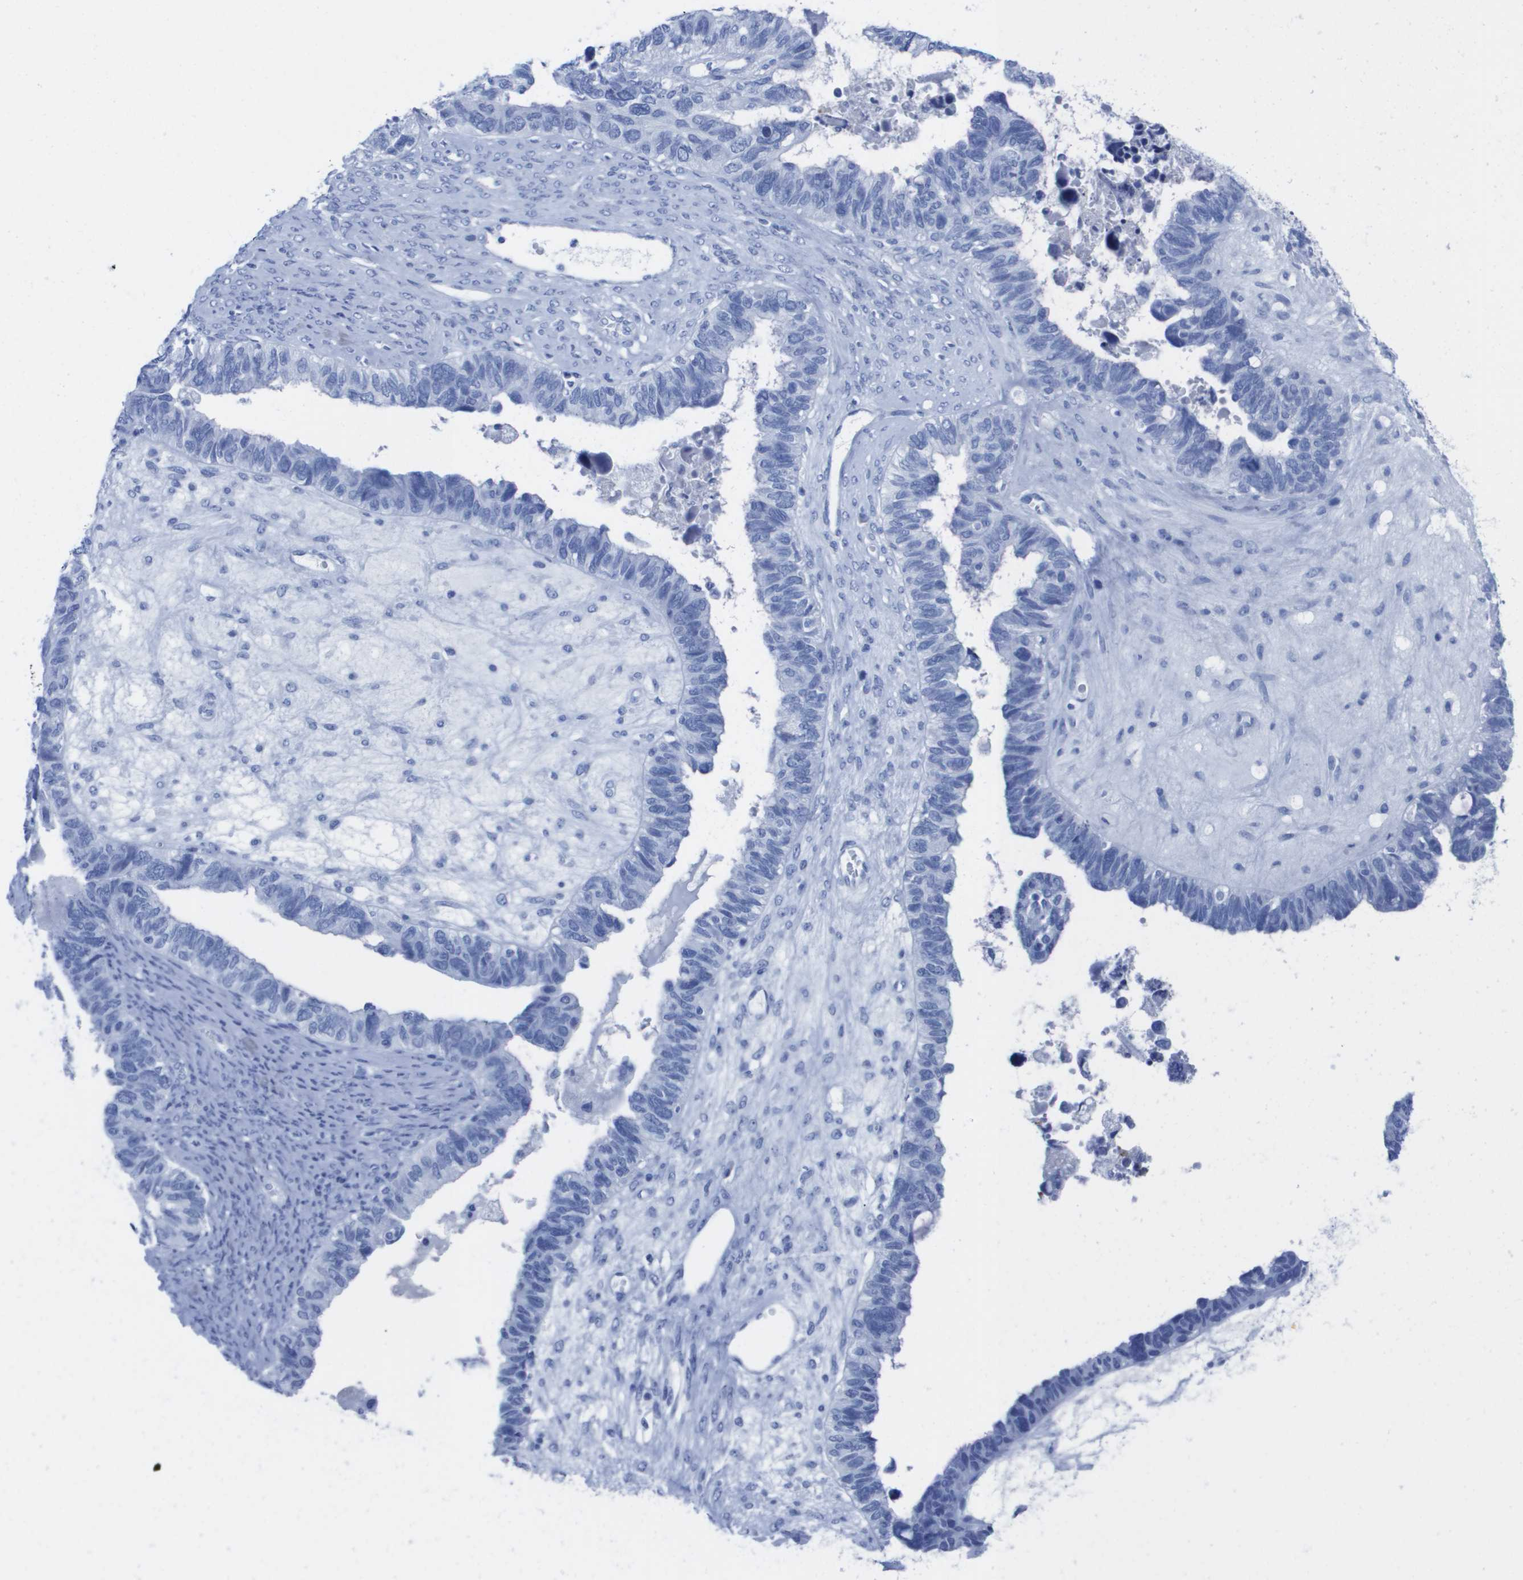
{"staining": {"intensity": "negative", "quantity": "none", "location": "none"}, "tissue": "ovarian cancer", "cell_type": "Tumor cells", "image_type": "cancer", "snomed": [{"axis": "morphology", "description": "Cystadenocarcinoma, serous, NOS"}, {"axis": "topography", "description": "Ovary"}], "caption": "Protein analysis of ovarian serous cystadenocarcinoma exhibits no significant positivity in tumor cells. (DAB immunohistochemistry visualized using brightfield microscopy, high magnification).", "gene": "KCNA3", "patient": {"sex": "female", "age": 79}}